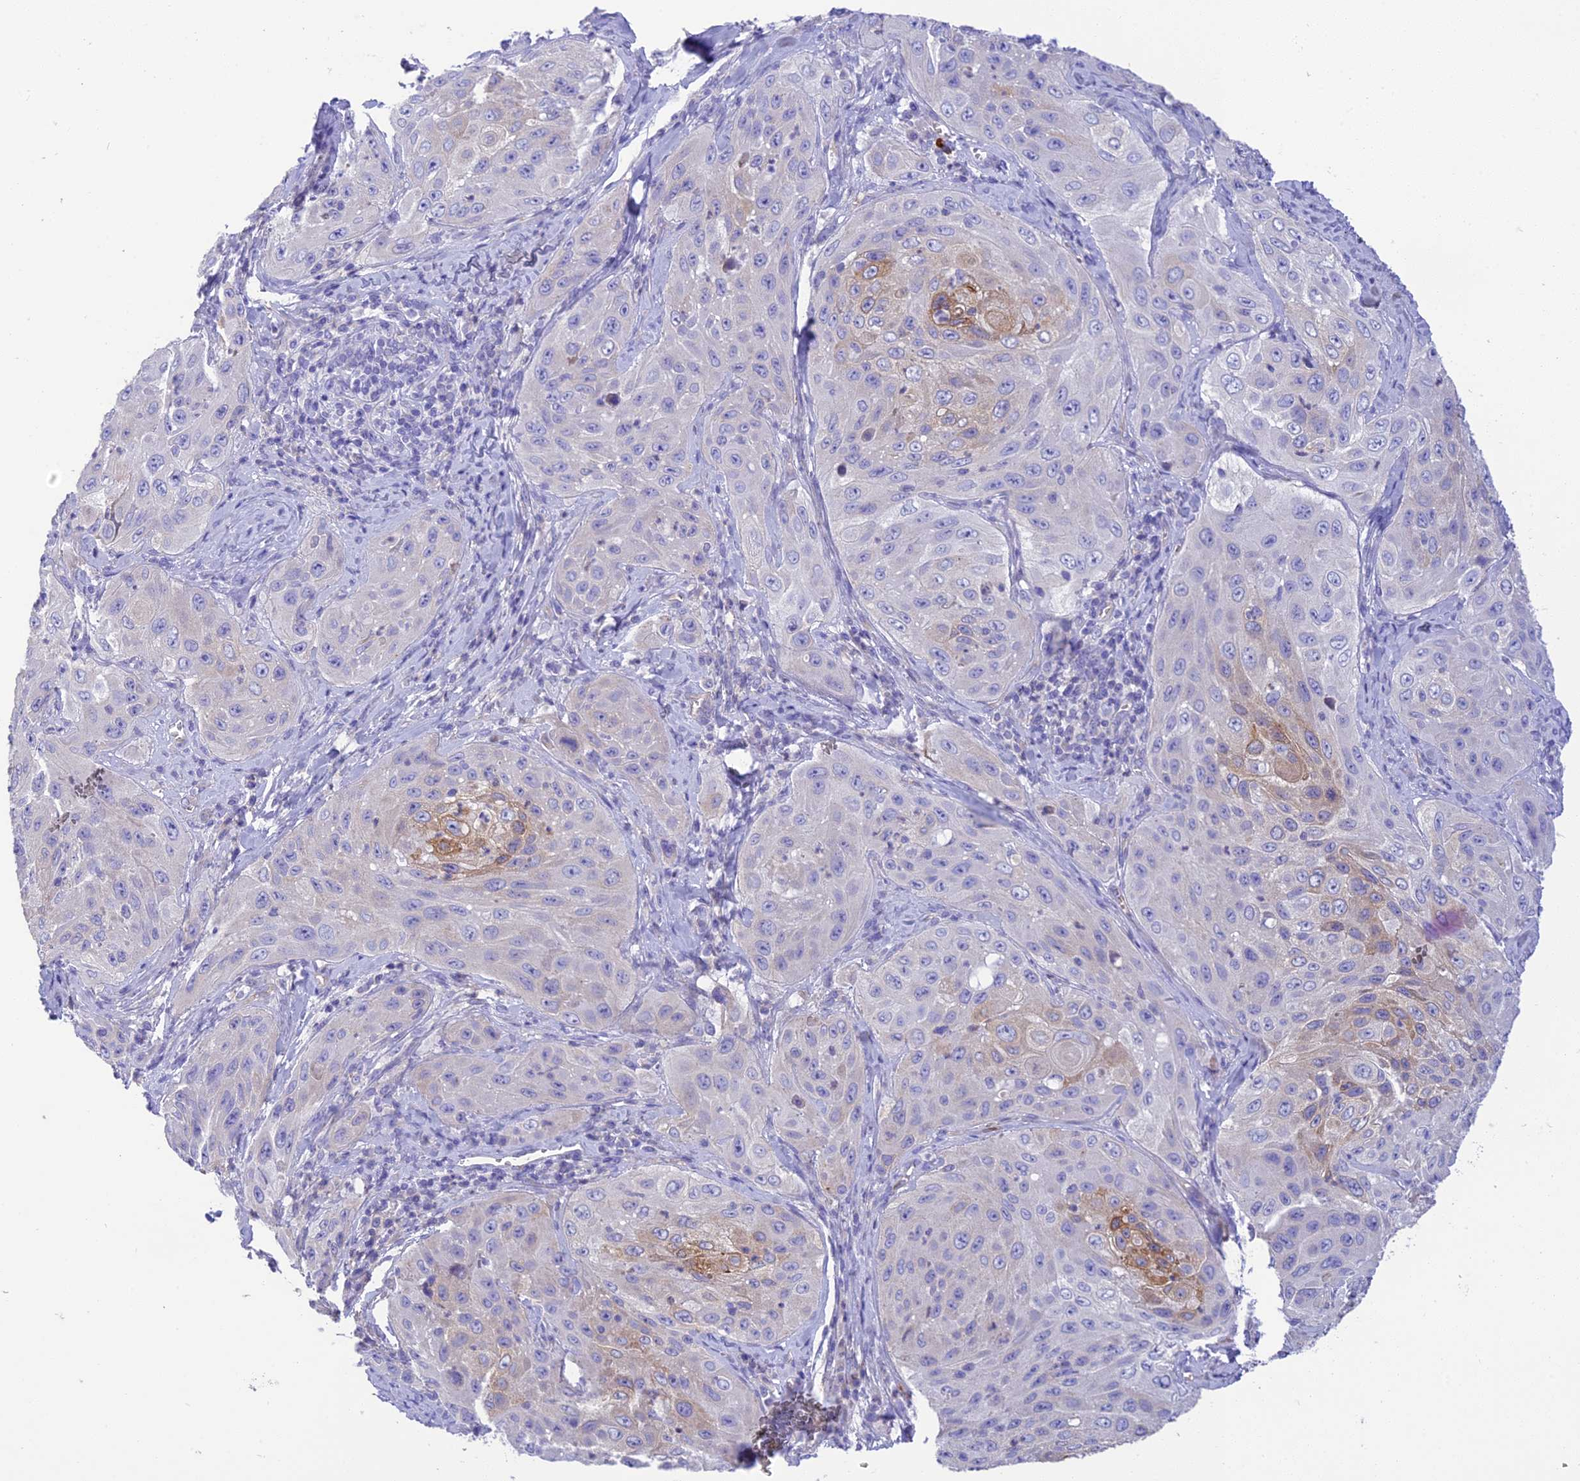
{"staining": {"intensity": "moderate", "quantity": "<25%", "location": "cytoplasmic/membranous"}, "tissue": "cervical cancer", "cell_type": "Tumor cells", "image_type": "cancer", "snomed": [{"axis": "morphology", "description": "Squamous cell carcinoma, NOS"}, {"axis": "topography", "description": "Cervix"}], "caption": "A low amount of moderate cytoplasmic/membranous staining is appreciated in about <25% of tumor cells in cervical squamous cell carcinoma tissue.", "gene": "HSD17B2", "patient": {"sex": "female", "age": 42}}